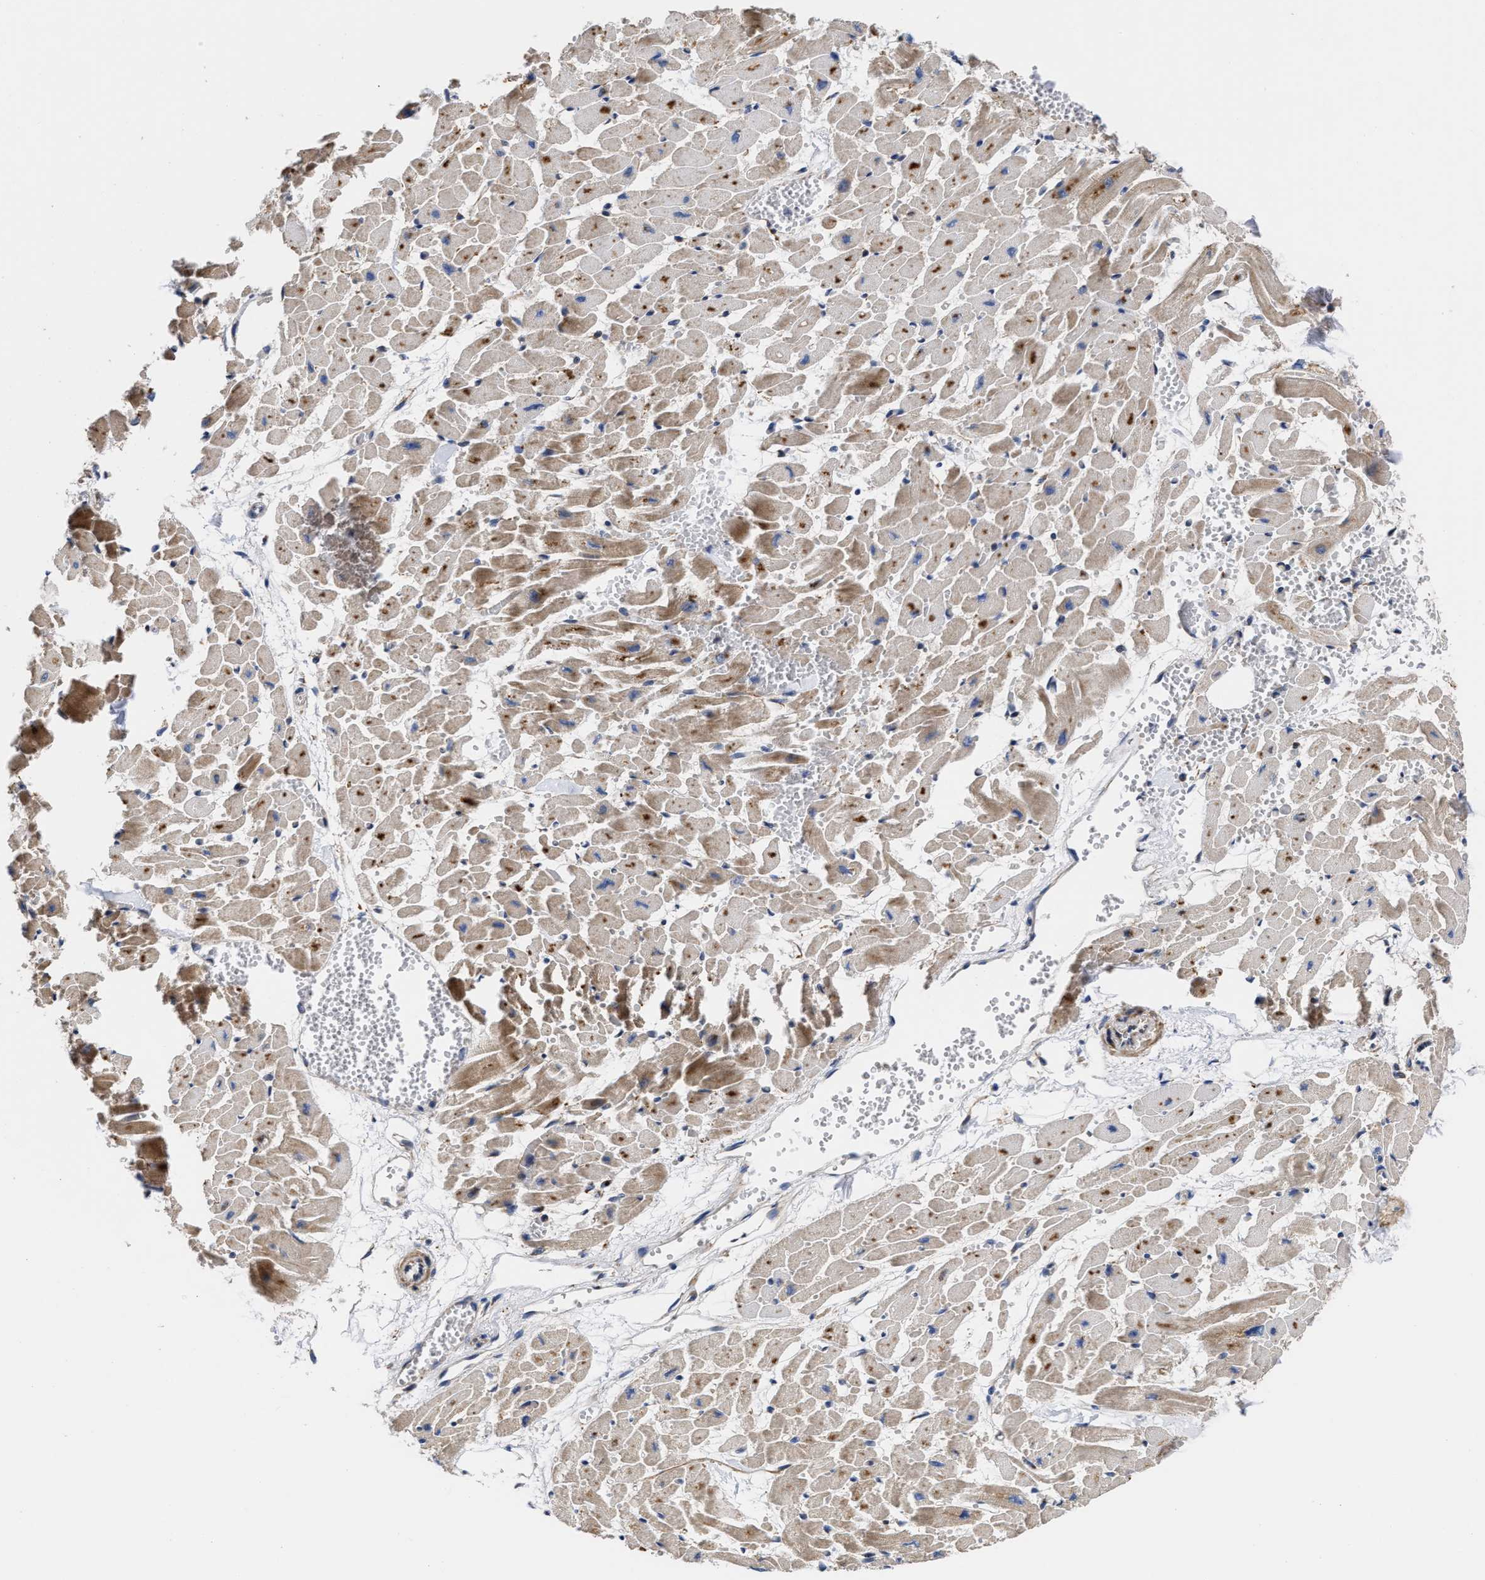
{"staining": {"intensity": "moderate", "quantity": ">75%", "location": "cytoplasmic/membranous"}, "tissue": "heart muscle", "cell_type": "Cardiomyocytes", "image_type": "normal", "snomed": [{"axis": "morphology", "description": "Normal tissue, NOS"}, {"axis": "topography", "description": "Heart"}], "caption": "Immunohistochemistry (IHC) (DAB (3,3'-diaminobenzidine)) staining of benign heart muscle displays moderate cytoplasmic/membranous protein positivity in about >75% of cardiomyocytes.", "gene": "MALSU1", "patient": {"sex": "female", "age": 19}}